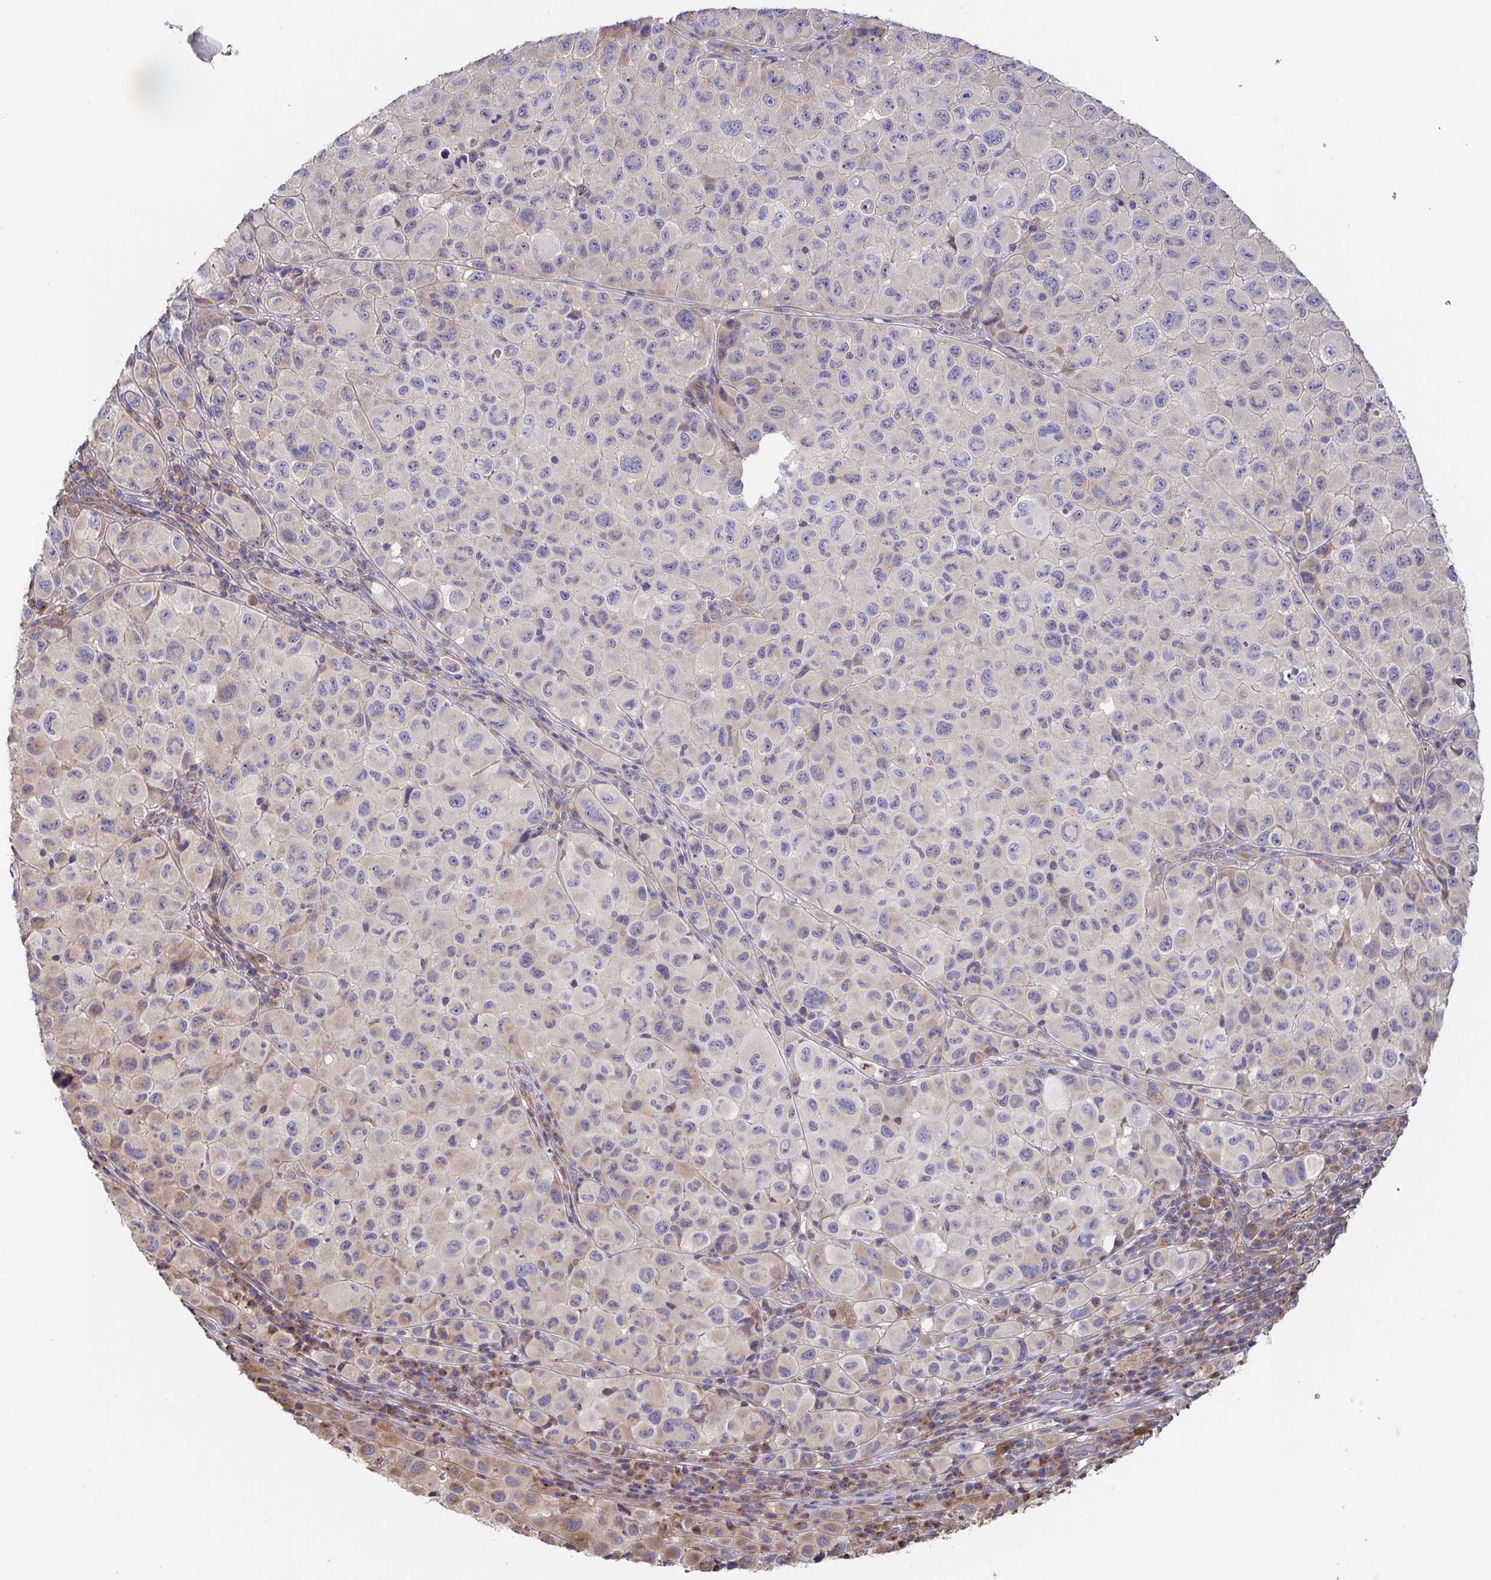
{"staining": {"intensity": "weak", "quantity": "25%-75%", "location": "cytoplasmic/membranous"}, "tissue": "melanoma", "cell_type": "Tumor cells", "image_type": "cancer", "snomed": [{"axis": "morphology", "description": "Malignant melanoma, NOS"}, {"axis": "topography", "description": "Skin"}], "caption": "Immunohistochemical staining of melanoma shows low levels of weak cytoplasmic/membranous protein expression in about 25%-75% of tumor cells.", "gene": "EIF3D", "patient": {"sex": "male", "age": 93}}